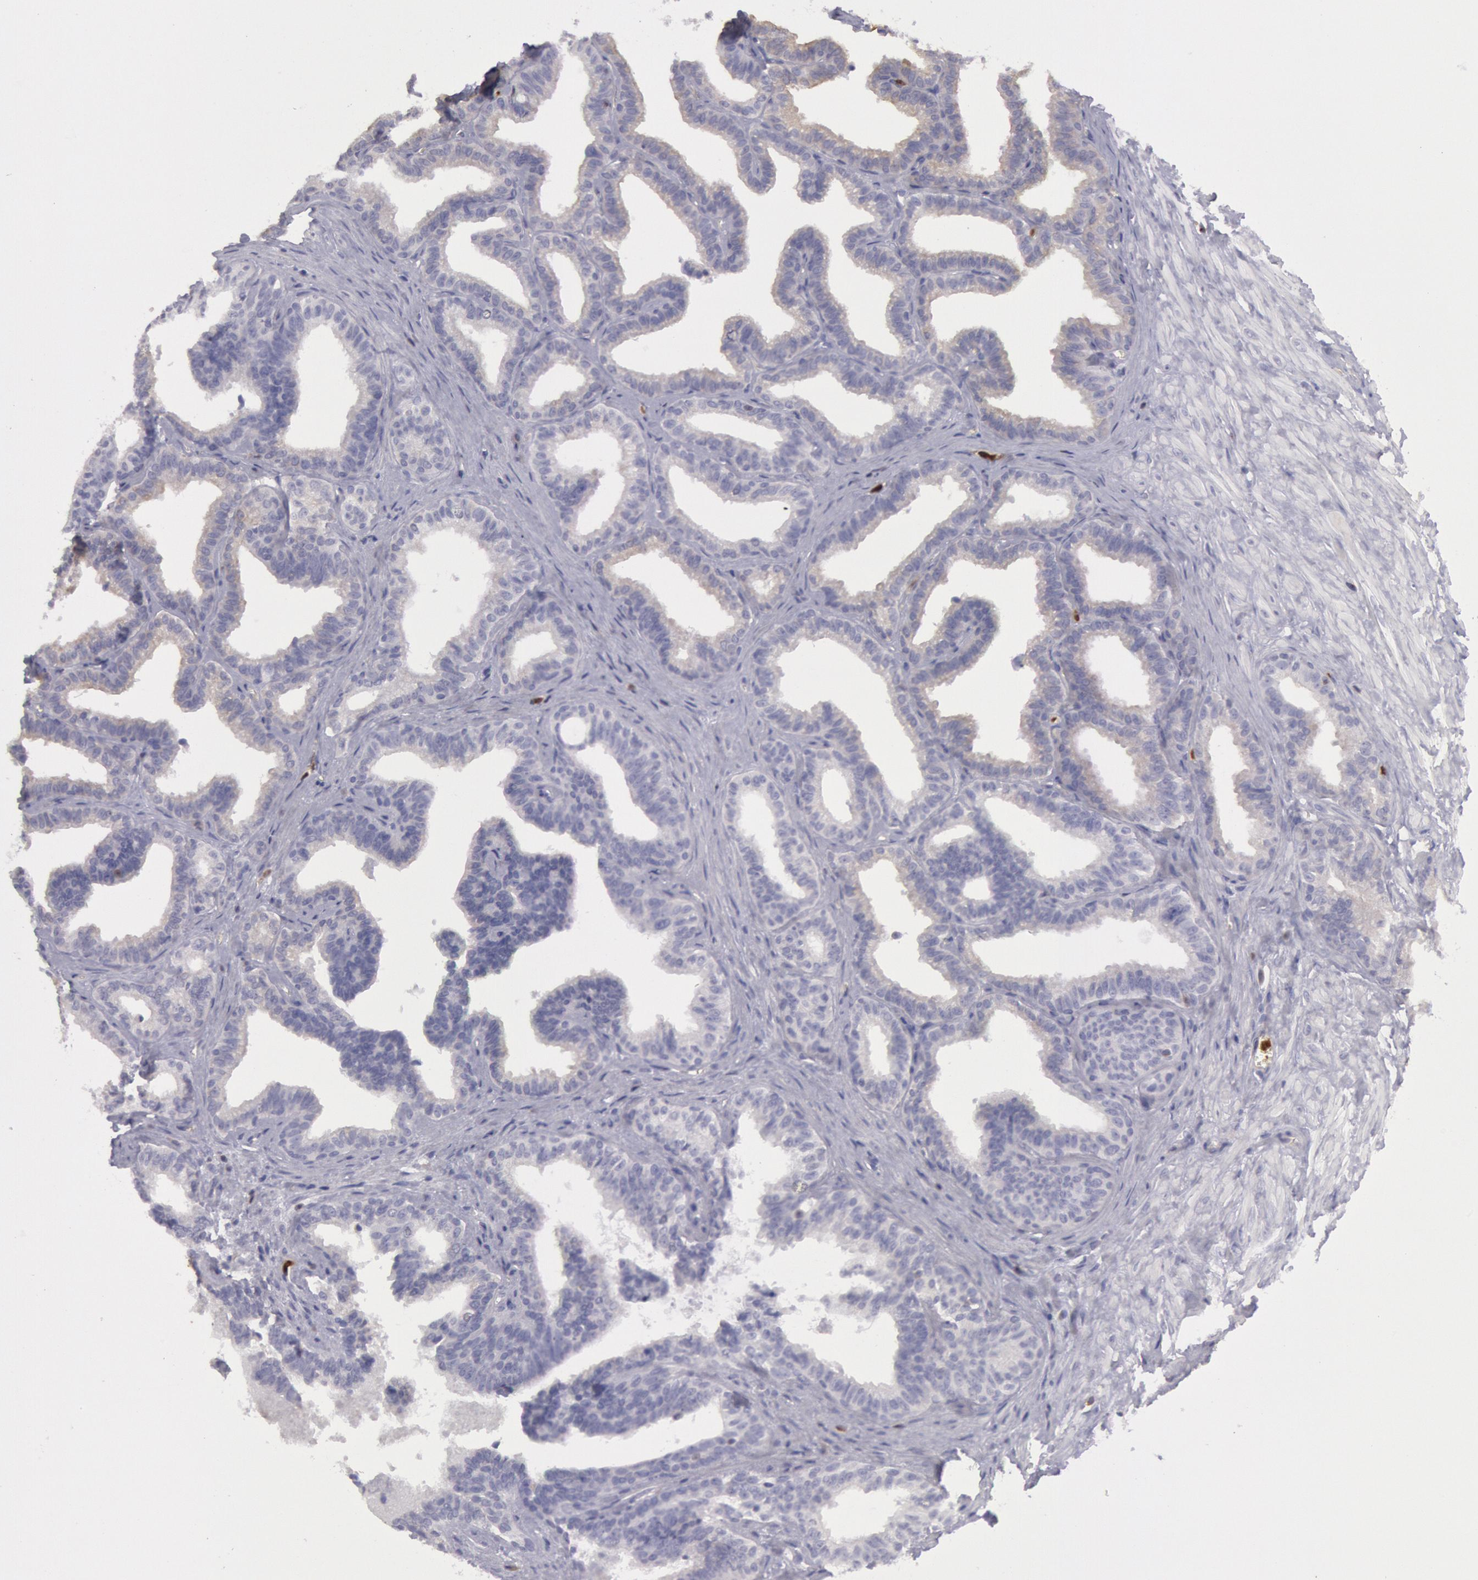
{"staining": {"intensity": "negative", "quantity": "none", "location": "none"}, "tissue": "seminal vesicle", "cell_type": "Glandular cells", "image_type": "normal", "snomed": [{"axis": "morphology", "description": "Normal tissue, NOS"}, {"axis": "topography", "description": "Seminal veicle"}], "caption": "Immunohistochemistry (IHC) image of unremarkable human seminal vesicle stained for a protein (brown), which reveals no expression in glandular cells.", "gene": "RAB27A", "patient": {"sex": "male", "age": 26}}